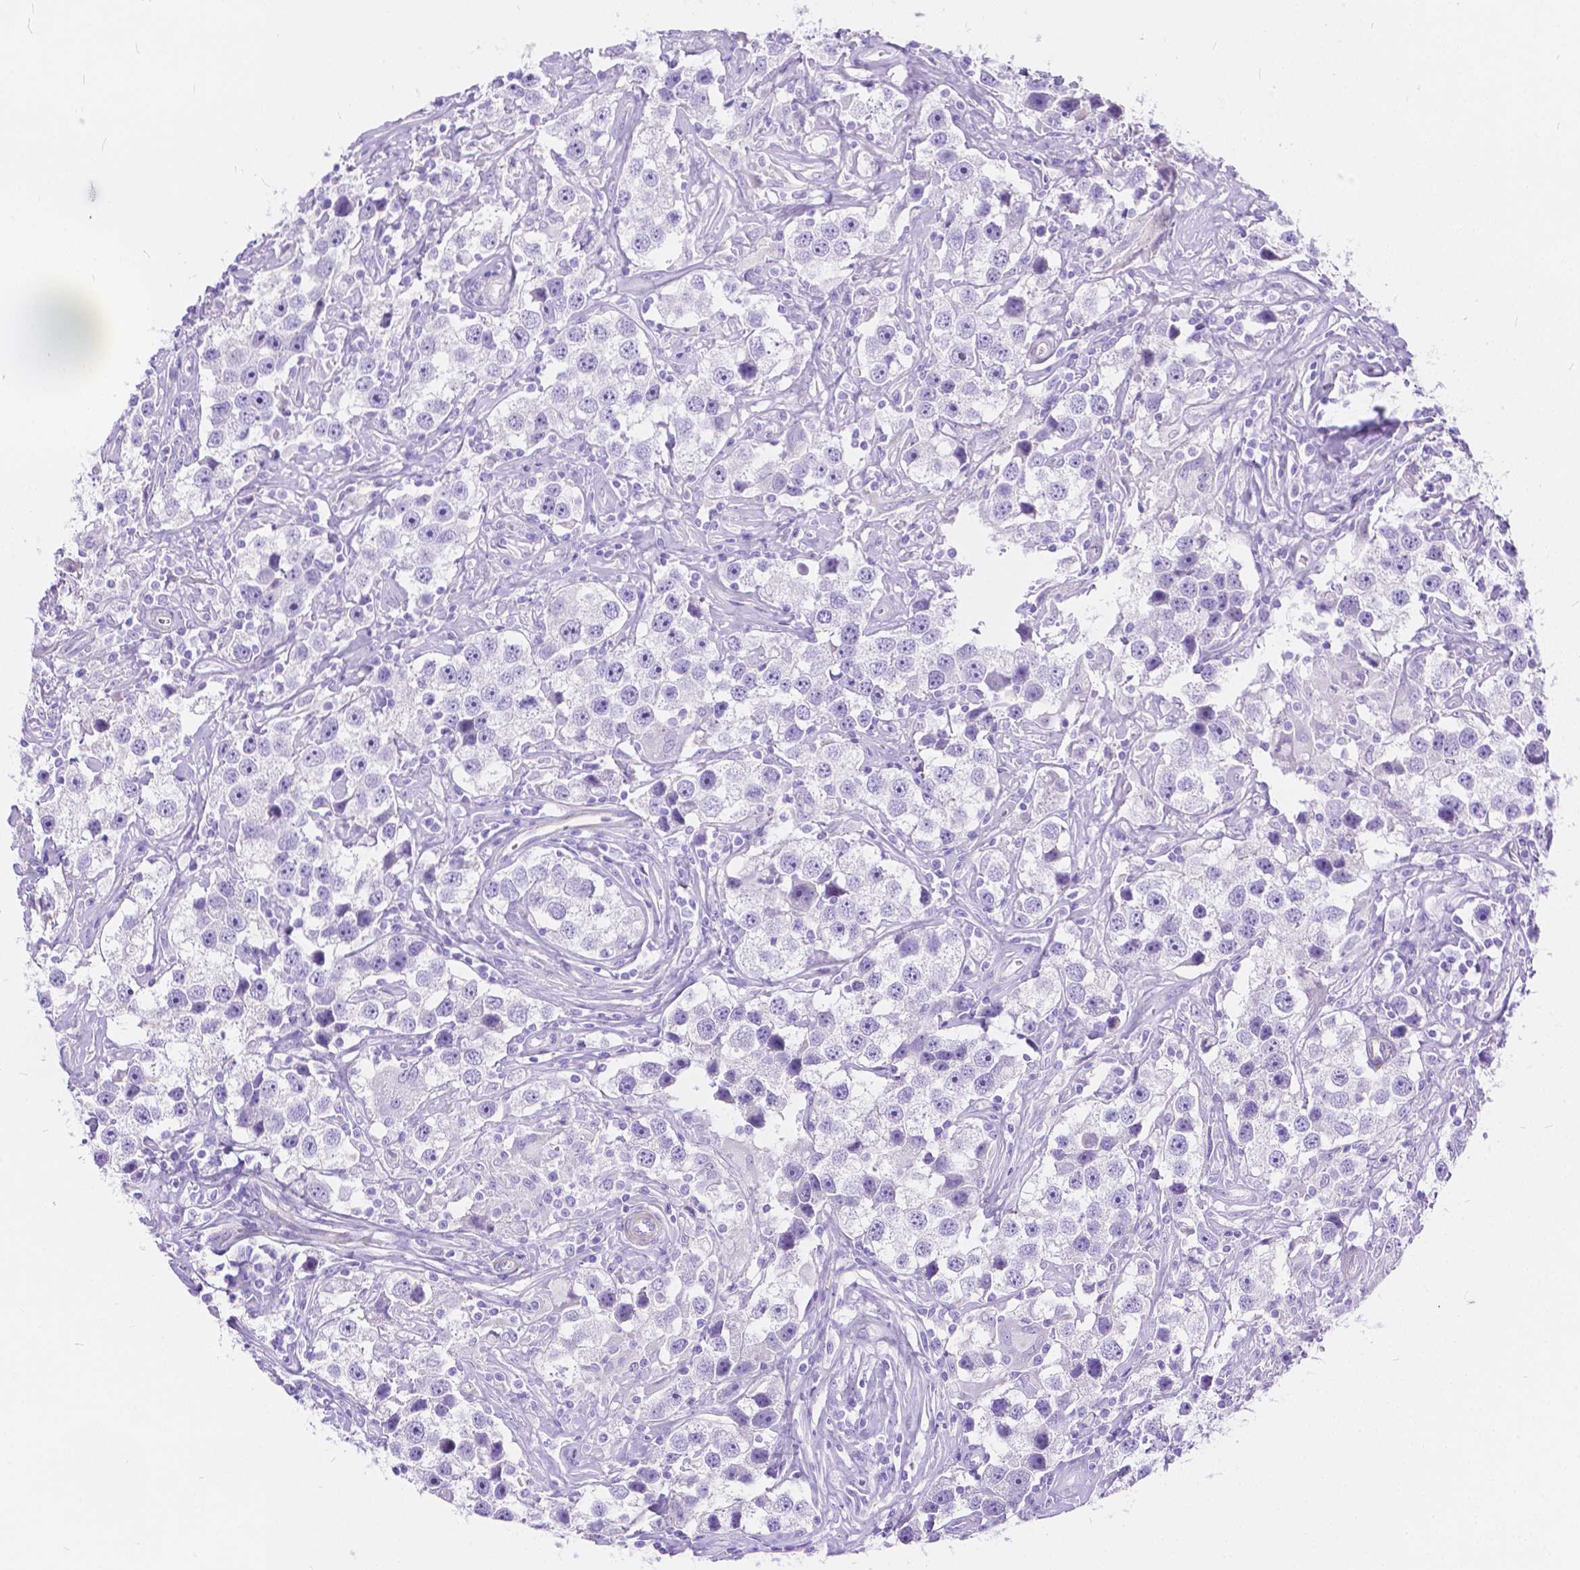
{"staining": {"intensity": "negative", "quantity": "none", "location": "none"}, "tissue": "testis cancer", "cell_type": "Tumor cells", "image_type": "cancer", "snomed": [{"axis": "morphology", "description": "Seminoma, NOS"}, {"axis": "topography", "description": "Testis"}], "caption": "Protein analysis of seminoma (testis) demonstrates no significant expression in tumor cells.", "gene": "CHRM1", "patient": {"sex": "male", "age": 49}}